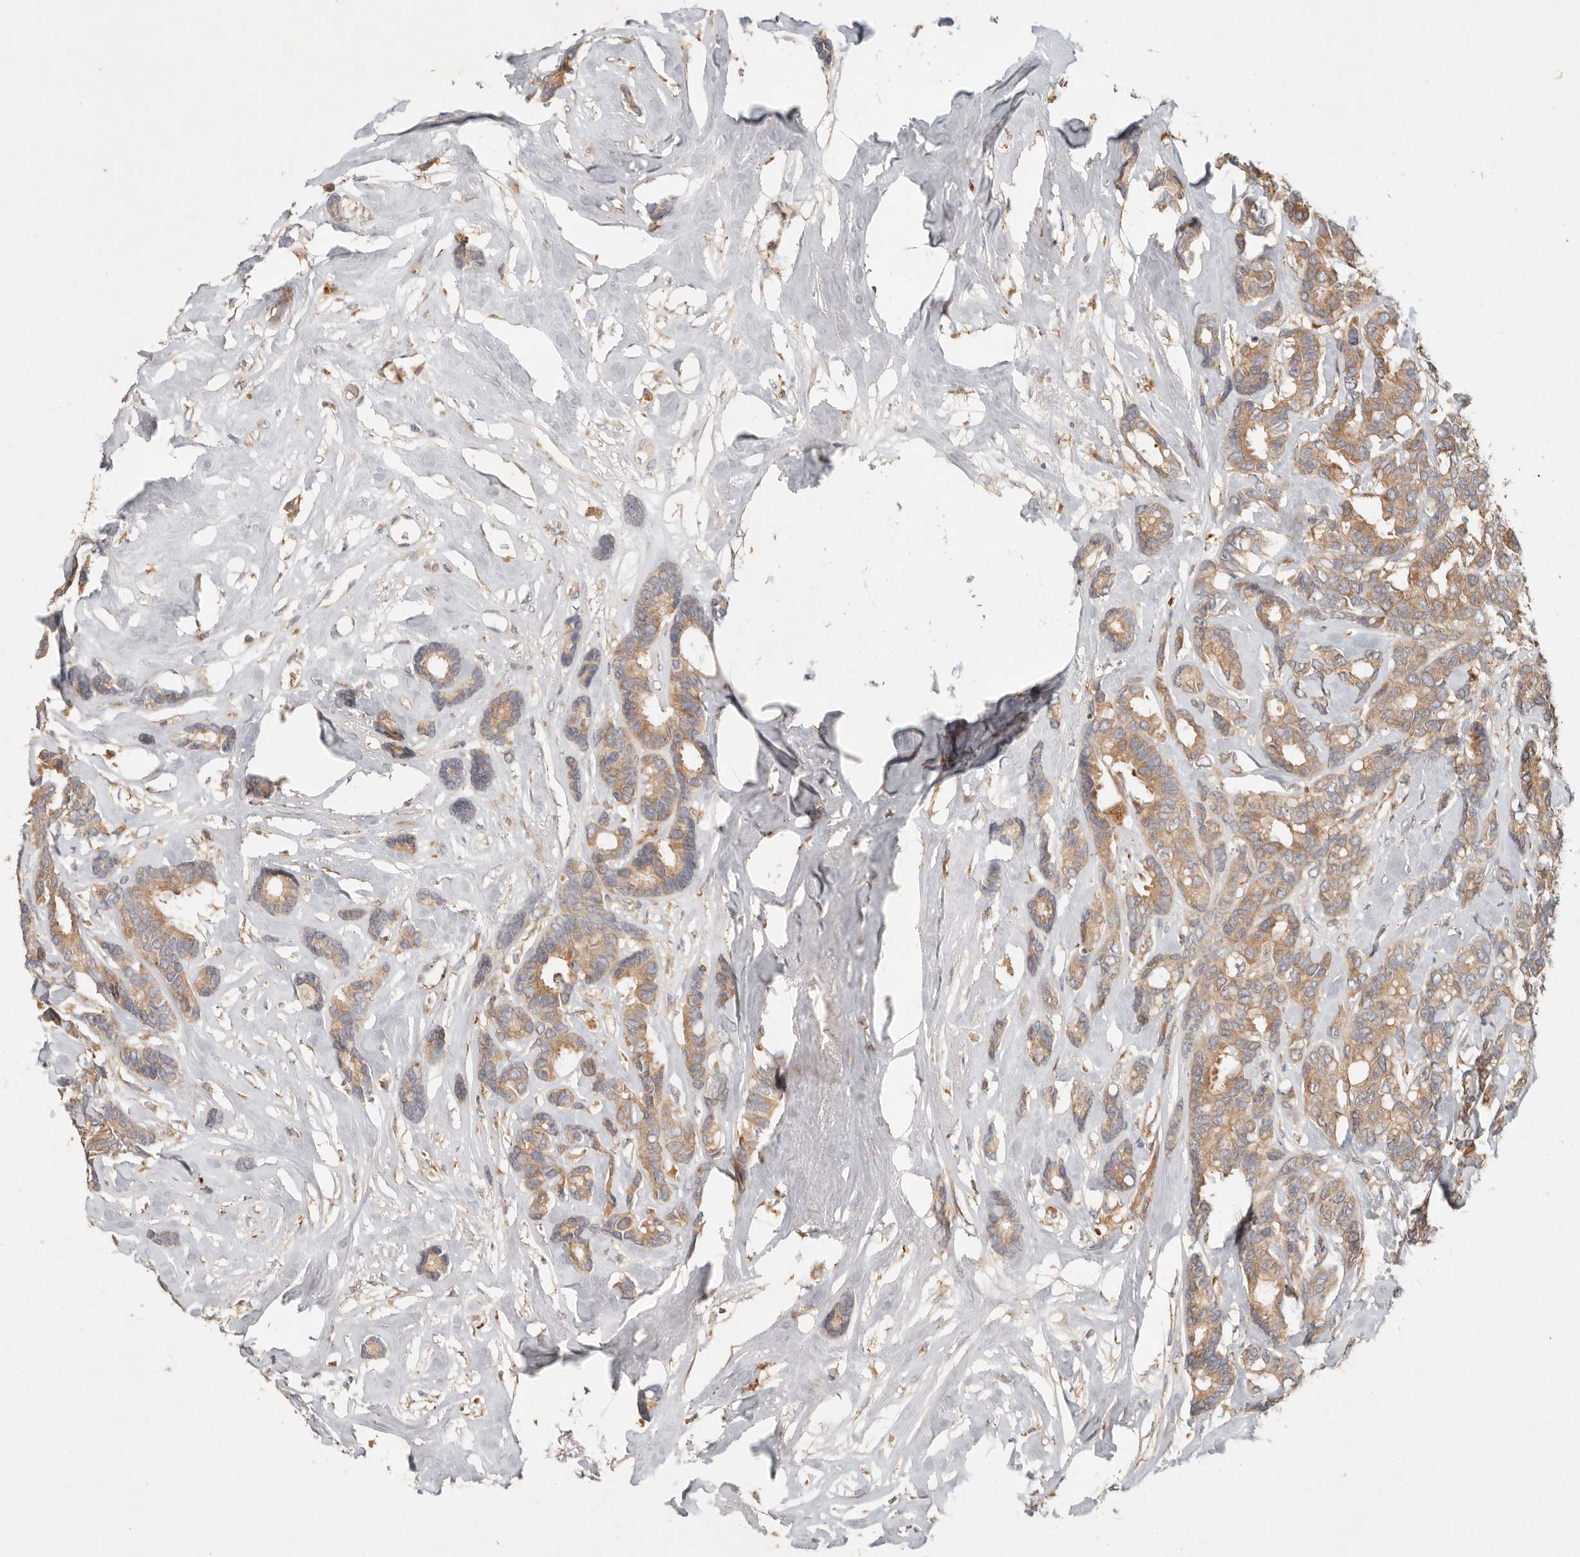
{"staining": {"intensity": "moderate", "quantity": ">75%", "location": "cytoplasmic/membranous"}, "tissue": "breast cancer", "cell_type": "Tumor cells", "image_type": "cancer", "snomed": [{"axis": "morphology", "description": "Duct carcinoma"}, {"axis": "topography", "description": "Breast"}], "caption": "This is an image of immunohistochemistry (IHC) staining of breast cancer, which shows moderate positivity in the cytoplasmic/membranous of tumor cells.", "gene": "ARHGEF10L", "patient": {"sex": "female", "age": 87}}